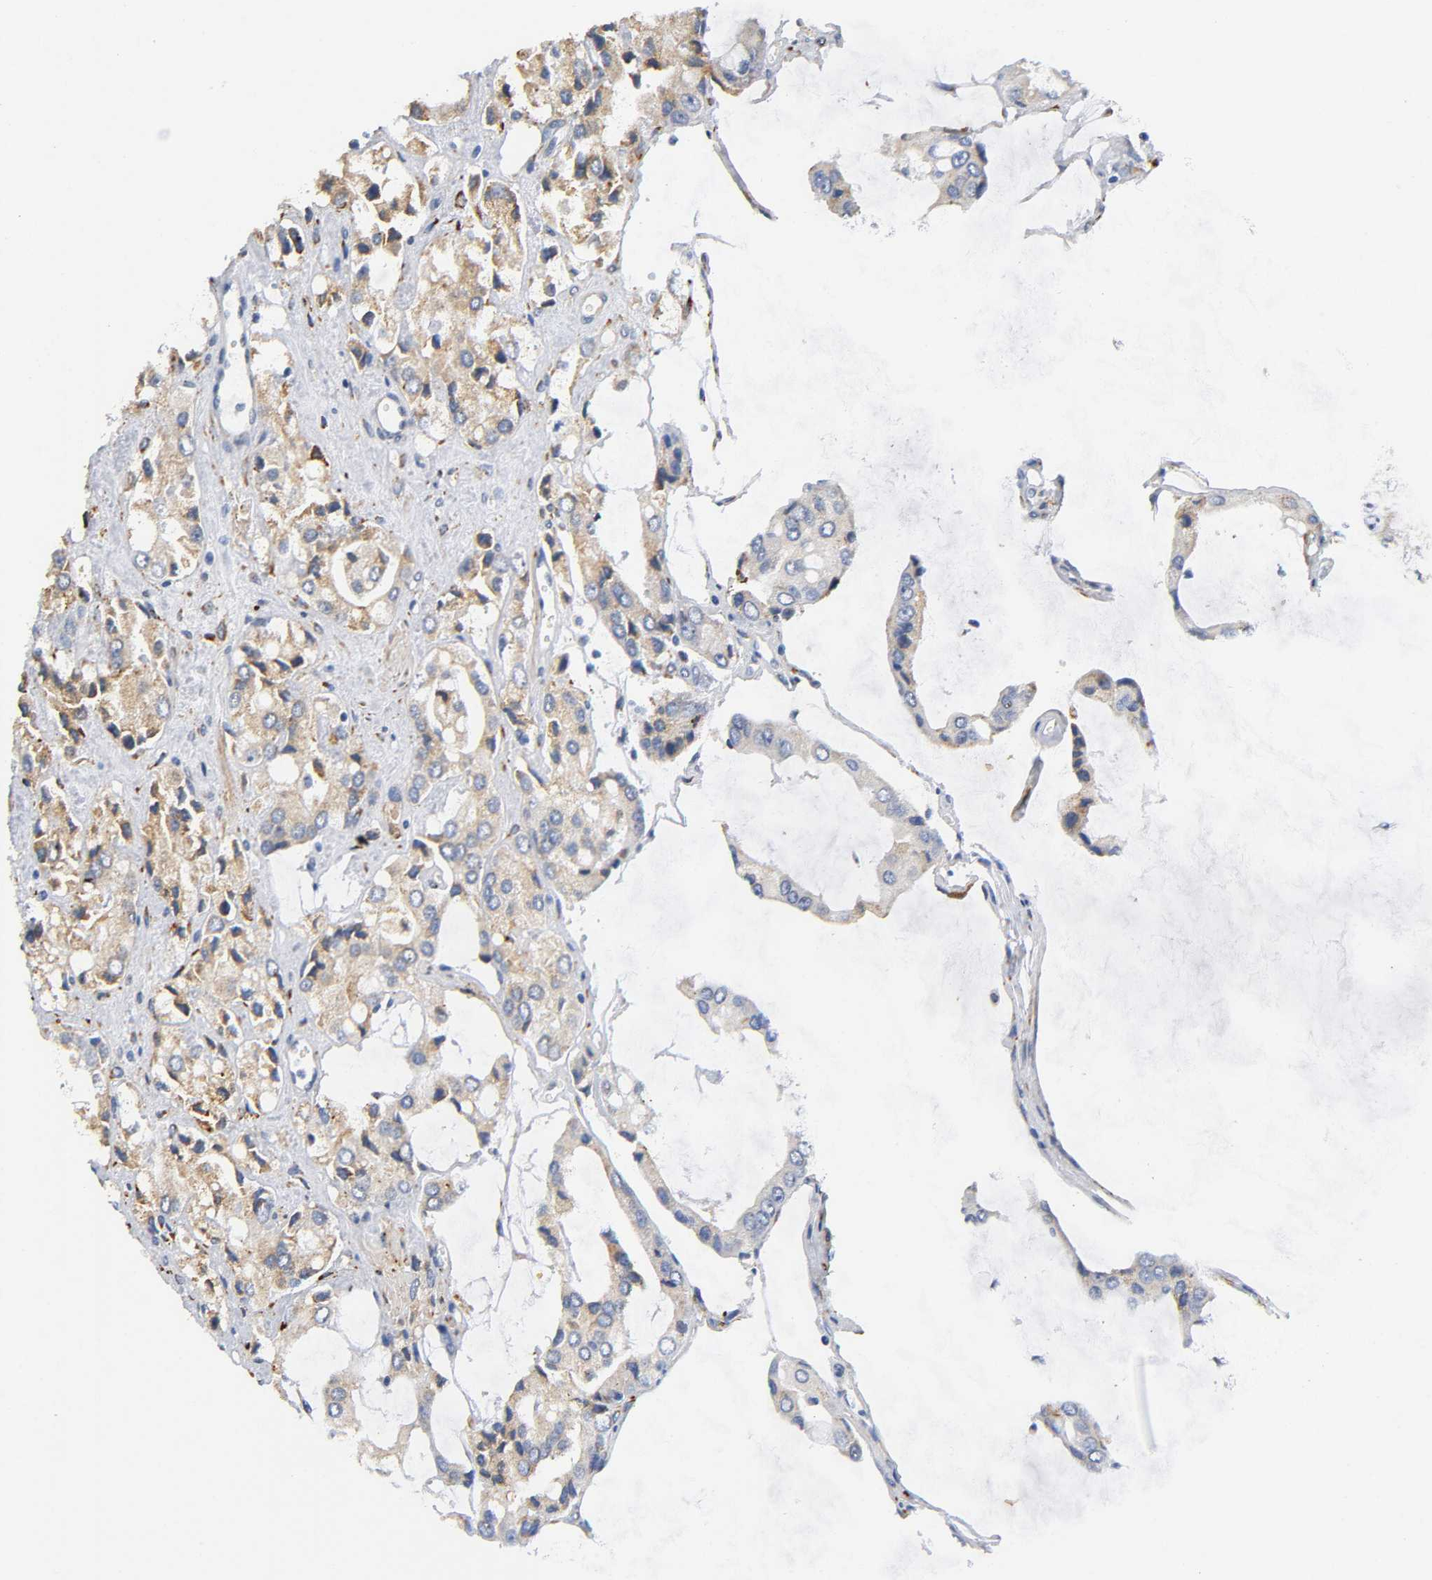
{"staining": {"intensity": "moderate", "quantity": ">75%", "location": "cytoplasmic/membranous"}, "tissue": "prostate cancer", "cell_type": "Tumor cells", "image_type": "cancer", "snomed": [{"axis": "morphology", "description": "Adenocarcinoma, High grade"}, {"axis": "topography", "description": "Prostate"}], "caption": "This image exhibits immunohistochemistry staining of high-grade adenocarcinoma (prostate), with medium moderate cytoplasmic/membranous positivity in about >75% of tumor cells.", "gene": "SOS2", "patient": {"sex": "male", "age": 67}}